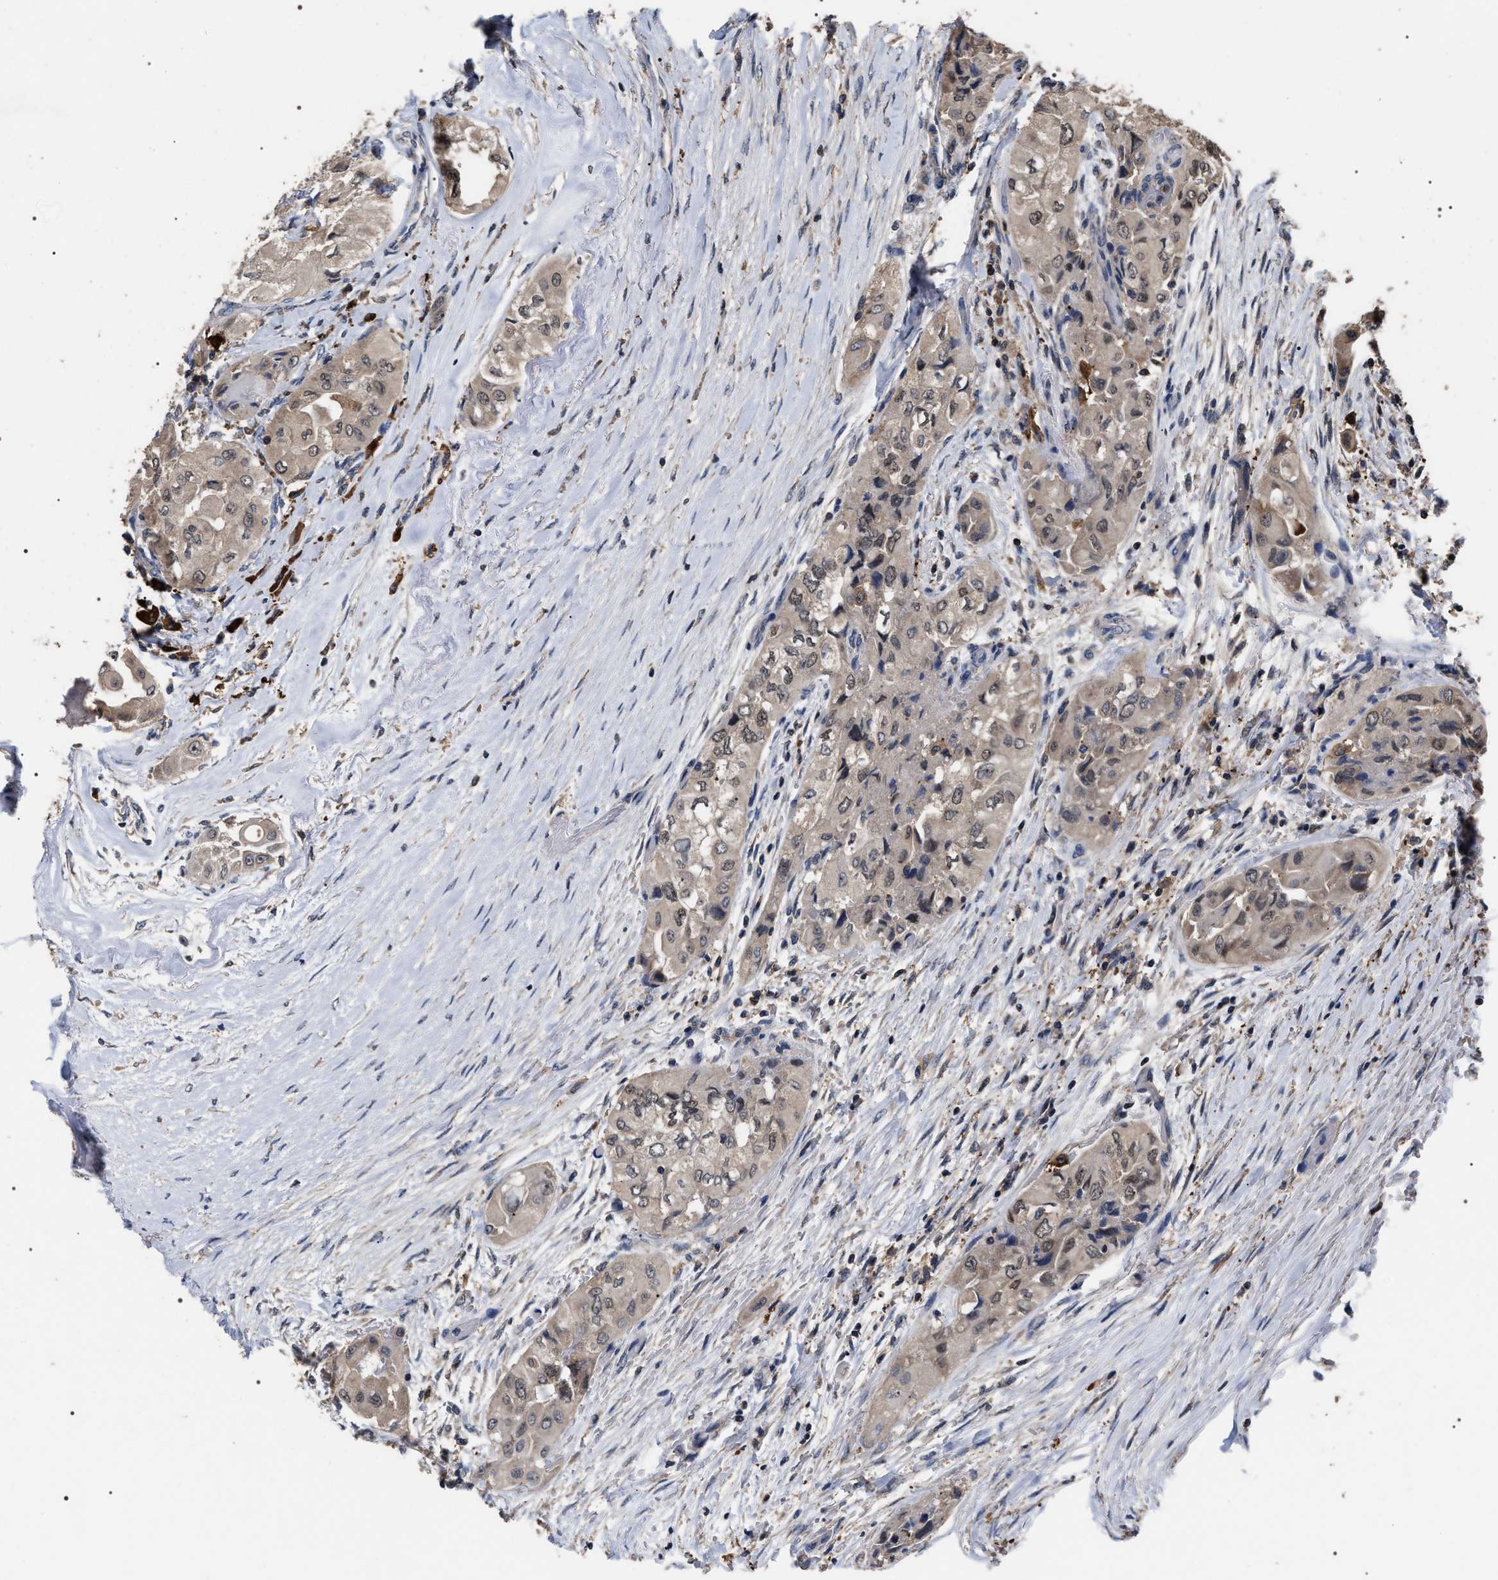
{"staining": {"intensity": "weak", "quantity": ">75%", "location": "nuclear"}, "tissue": "thyroid cancer", "cell_type": "Tumor cells", "image_type": "cancer", "snomed": [{"axis": "morphology", "description": "Papillary adenocarcinoma, NOS"}, {"axis": "topography", "description": "Thyroid gland"}], "caption": "DAB (3,3'-diaminobenzidine) immunohistochemical staining of human thyroid cancer (papillary adenocarcinoma) displays weak nuclear protein positivity in approximately >75% of tumor cells.", "gene": "UPF3A", "patient": {"sex": "female", "age": 59}}